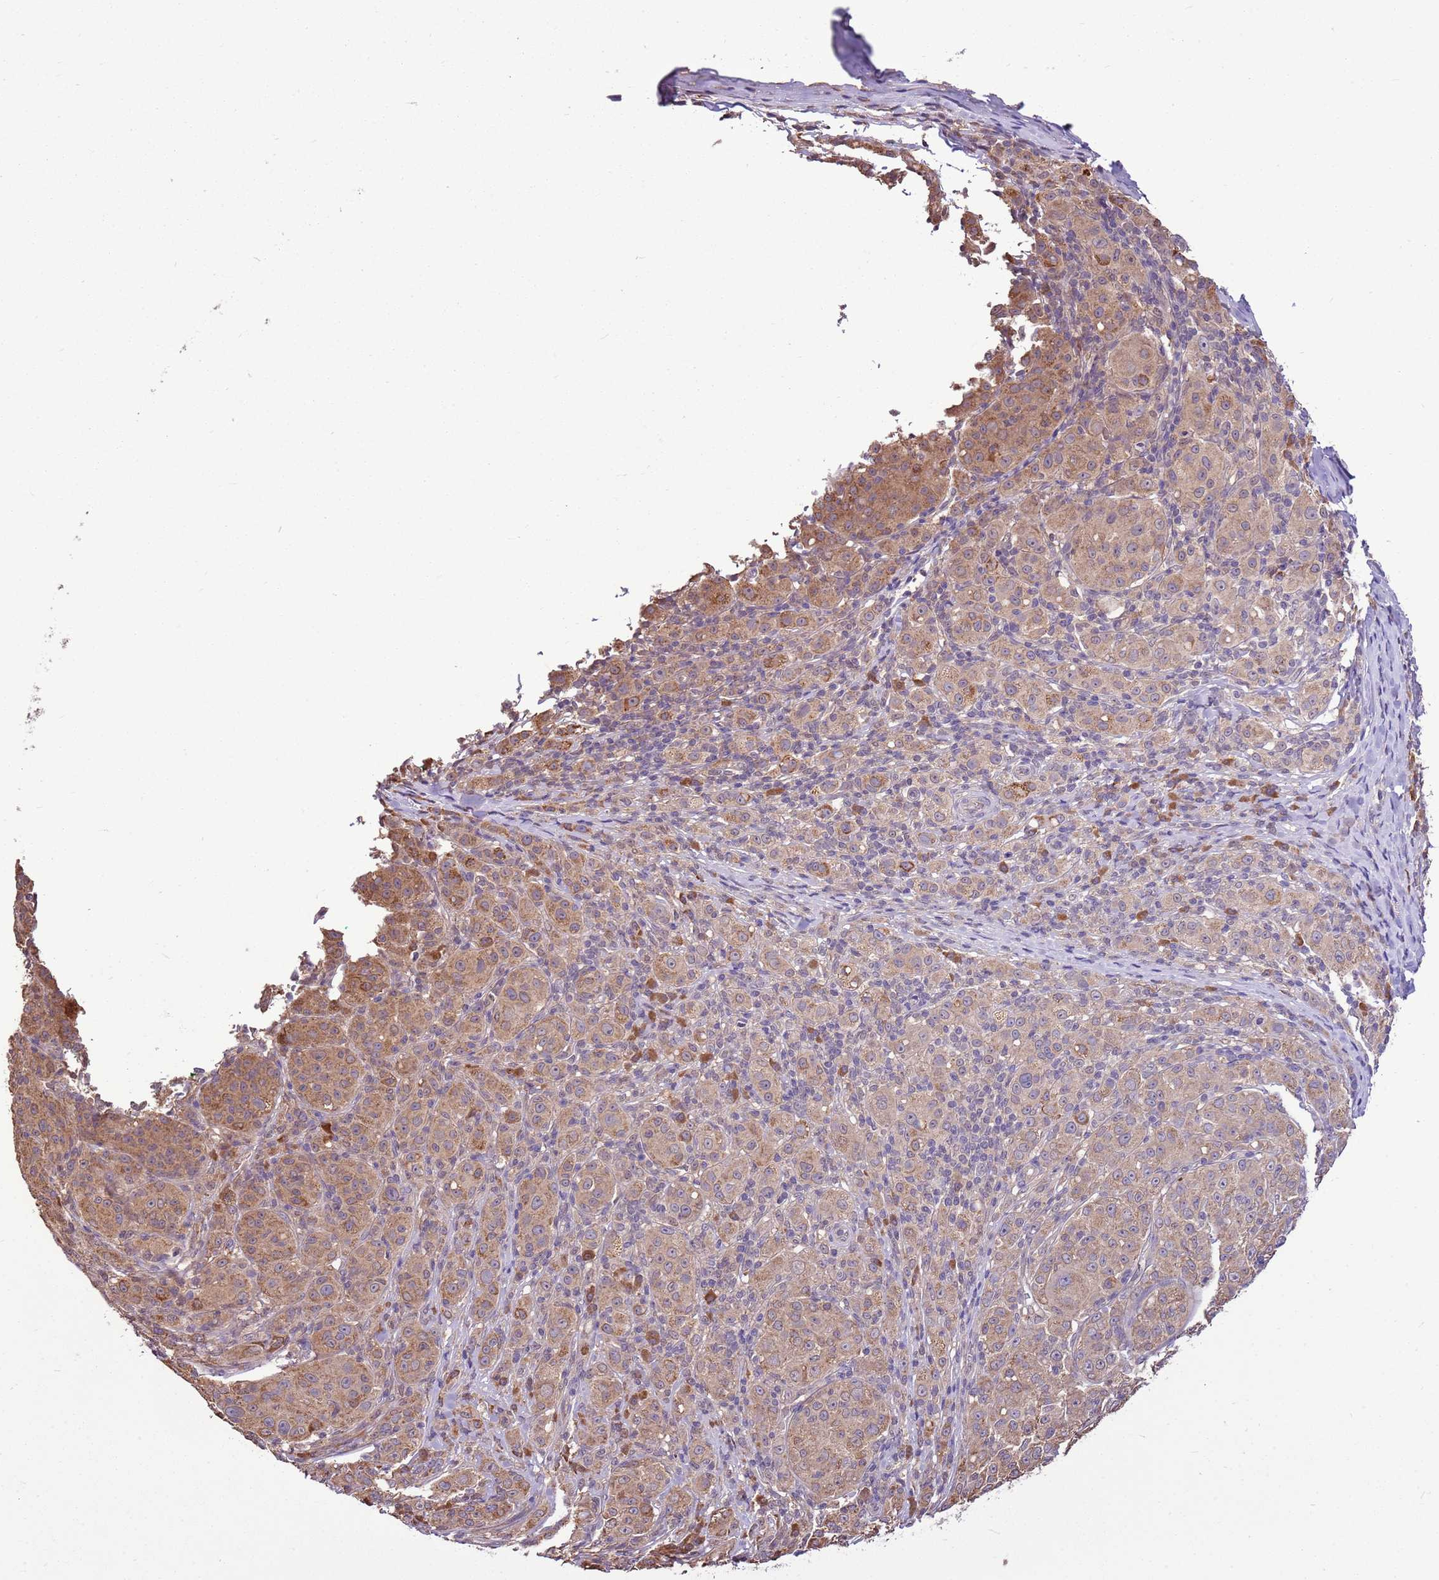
{"staining": {"intensity": "moderate", "quantity": "<25%", "location": "cytoplasmic/membranous"}, "tissue": "melanoma", "cell_type": "Tumor cells", "image_type": "cancer", "snomed": [{"axis": "morphology", "description": "Malignant melanoma, NOS"}, {"axis": "topography", "description": "Skin"}], "caption": "Immunohistochemical staining of human melanoma shows low levels of moderate cytoplasmic/membranous expression in approximately <25% of tumor cells.", "gene": "BBS5", "patient": {"sex": "female", "age": 52}}